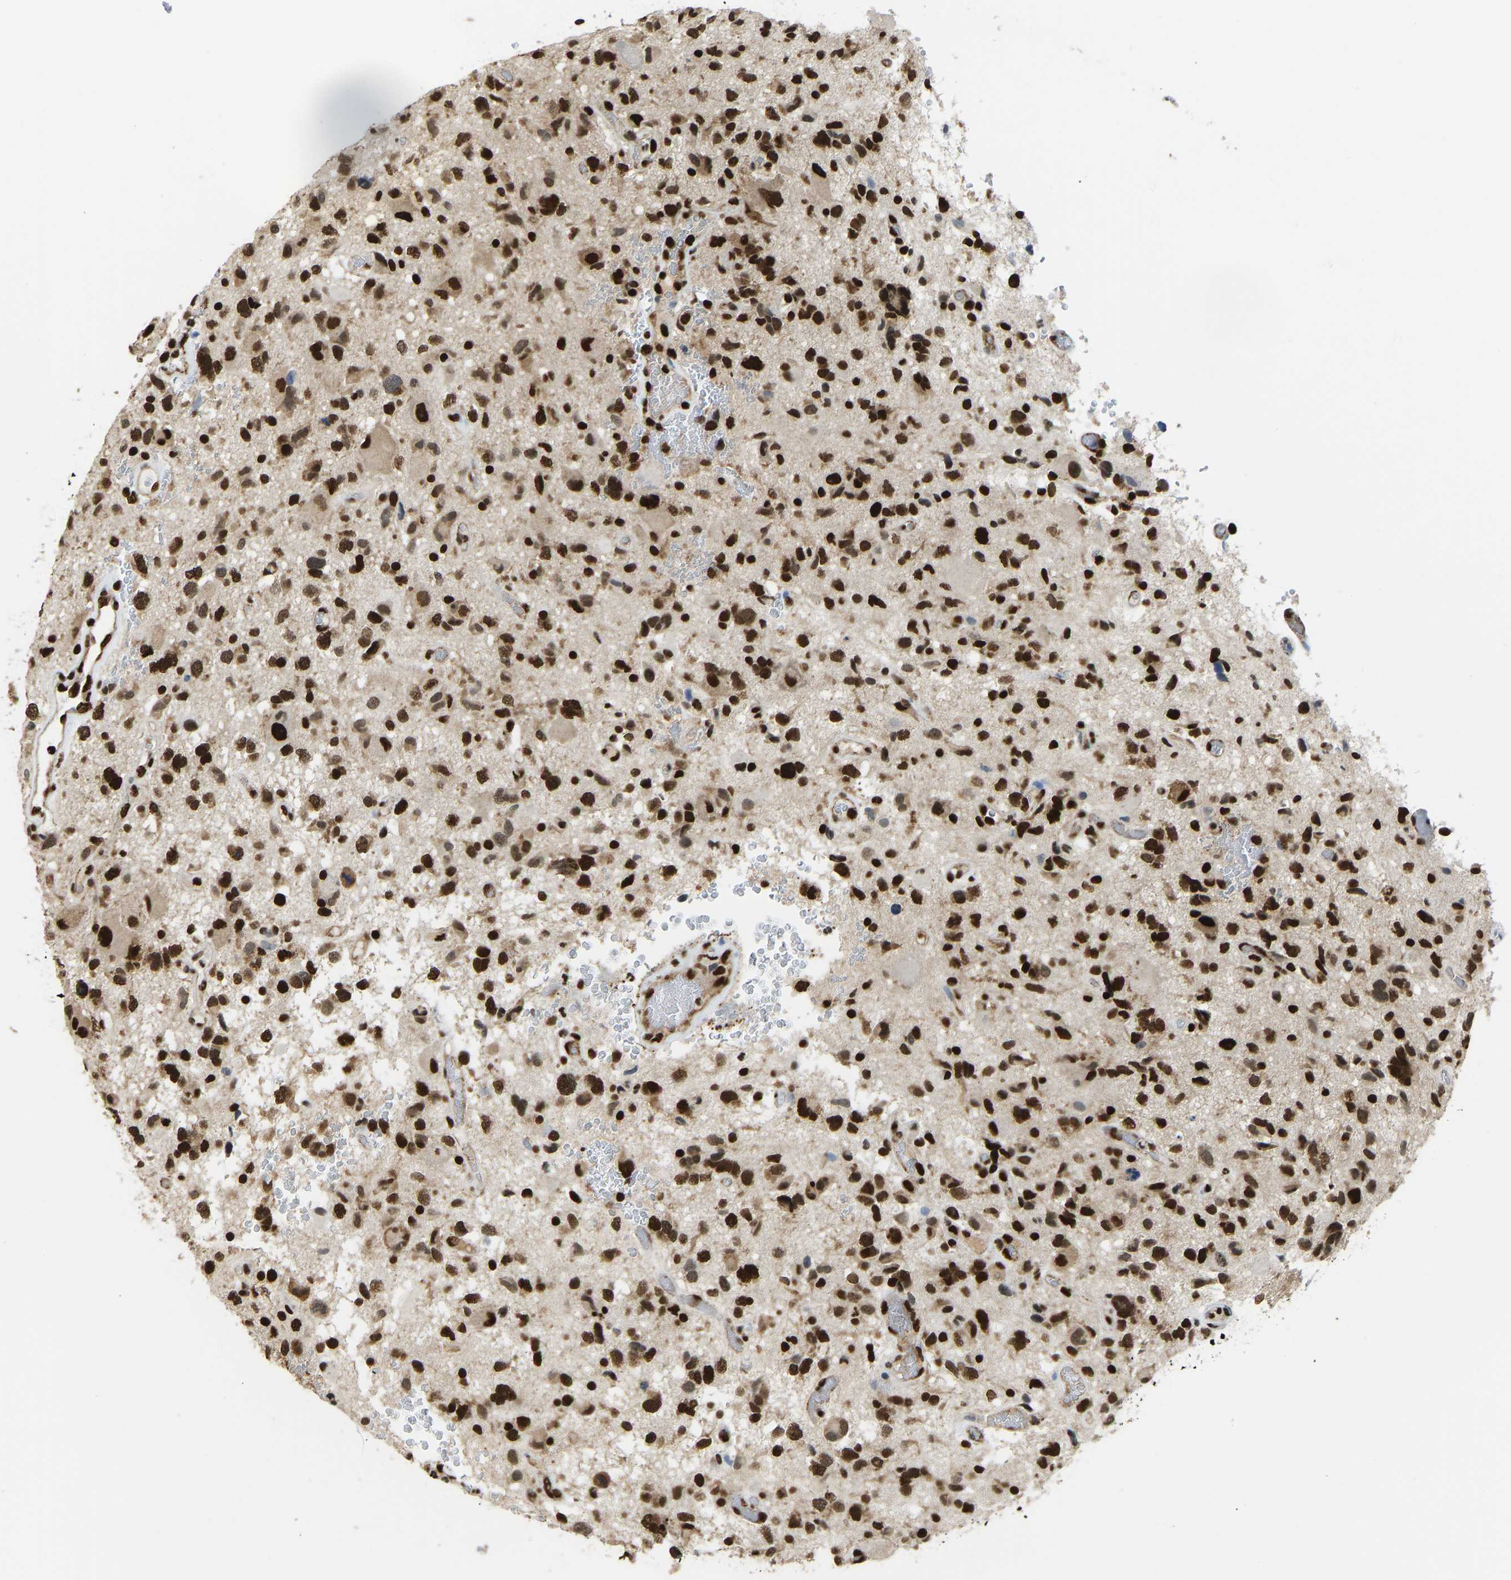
{"staining": {"intensity": "strong", "quantity": ">75%", "location": "nuclear"}, "tissue": "glioma", "cell_type": "Tumor cells", "image_type": "cancer", "snomed": [{"axis": "morphology", "description": "Glioma, malignant, High grade"}, {"axis": "topography", "description": "Brain"}], "caption": "Malignant glioma (high-grade) stained for a protein exhibits strong nuclear positivity in tumor cells.", "gene": "ZSCAN20", "patient": {"sex": "male", "age": 33}}